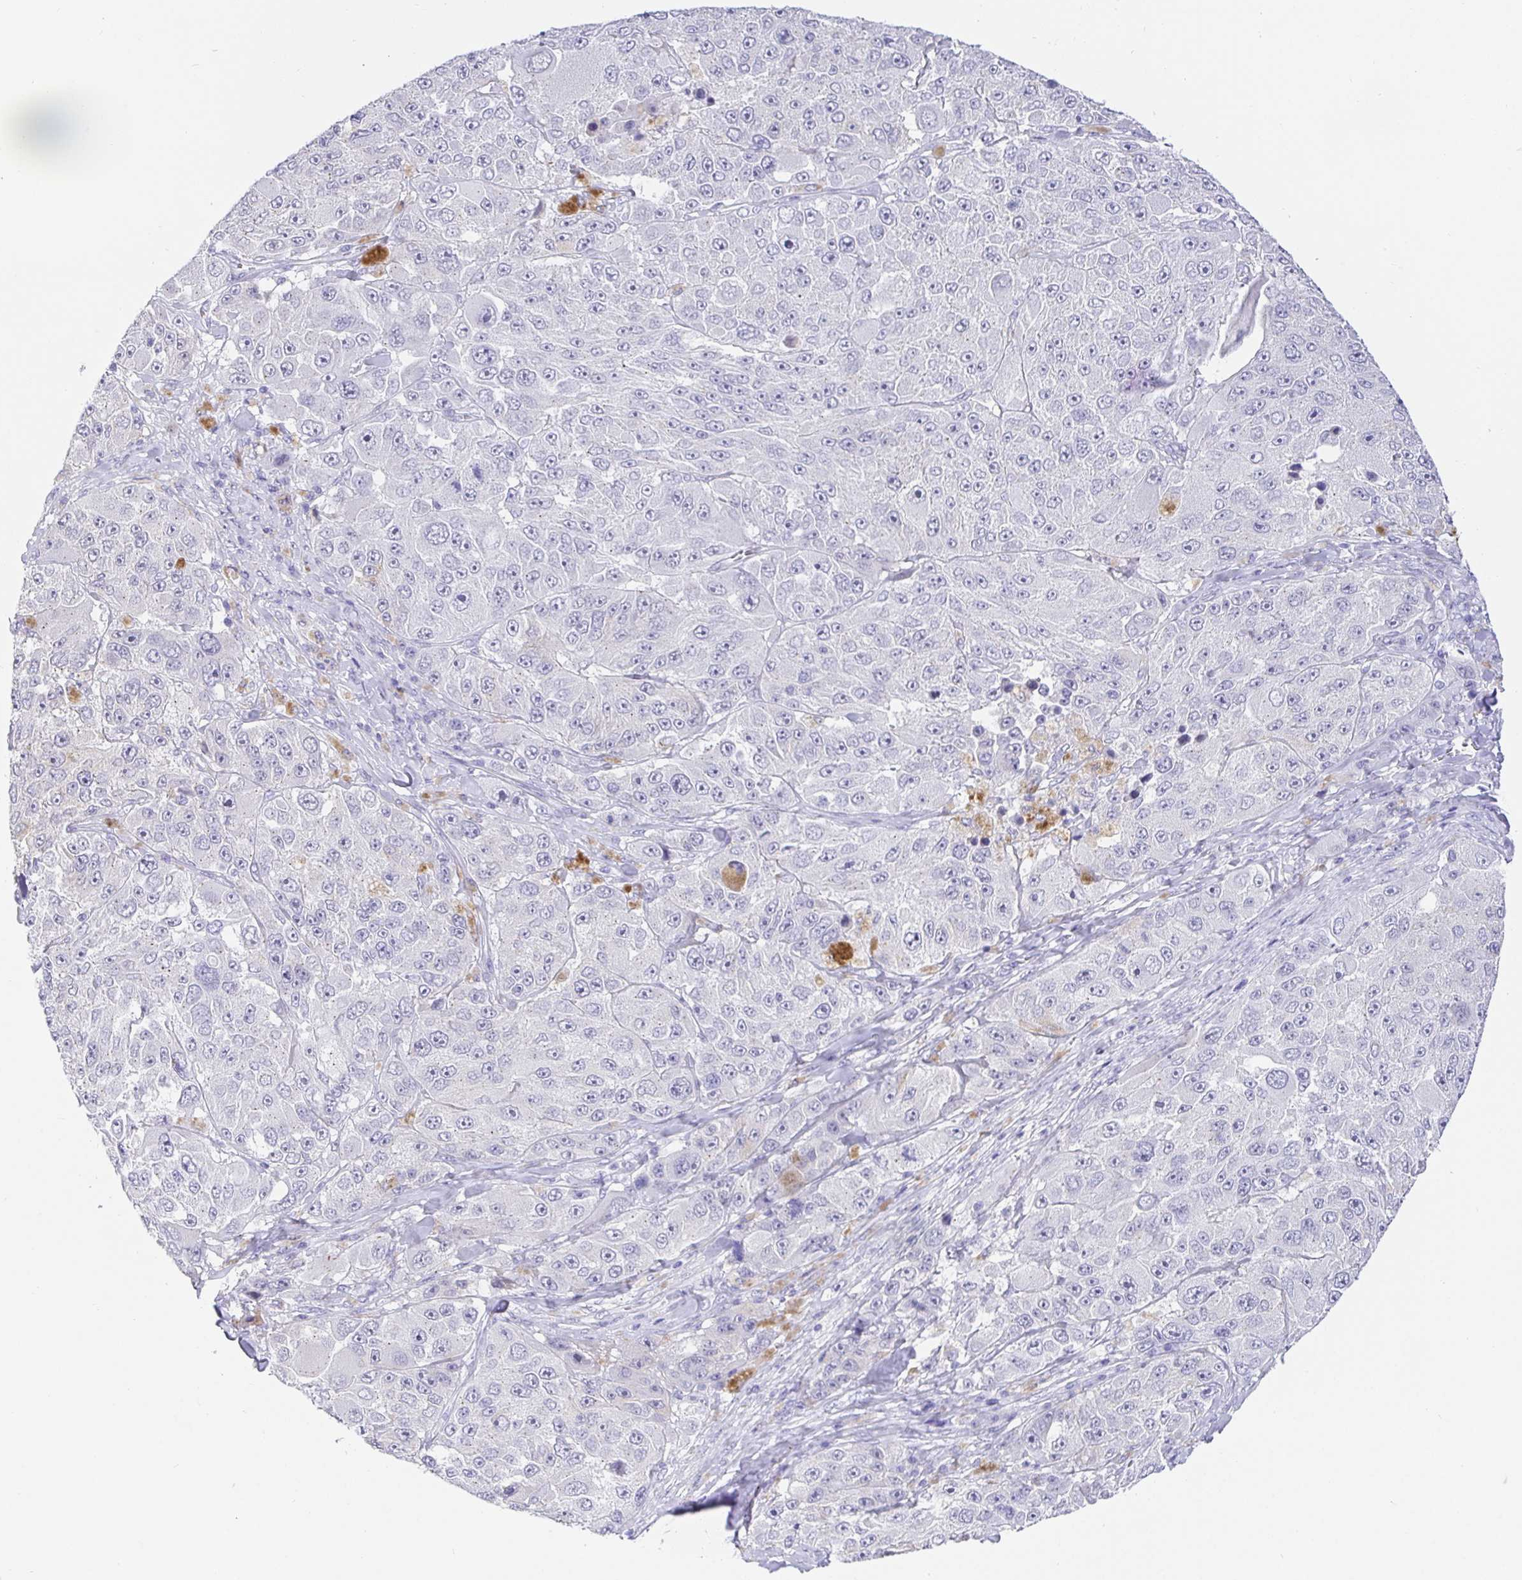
{"staining": {"intensity": "negative", "quantity": "none", "location": "none"}, "tissue": "melanoma", "cell_type": "Tumor cells", "image_type": "cancer", "snomed": [{"axis": "morphology", "description": "Malignant melanoma, Metastatic site"}, {"axis": "topography", "description": "Lymph node"}], "caption": "IHC photomicrograph of melanoma stained for a protein (brown), which reveals no expression in tumor cells.", "gene": "EZHIP", "patient": {"sex": "male", "age": 62}}